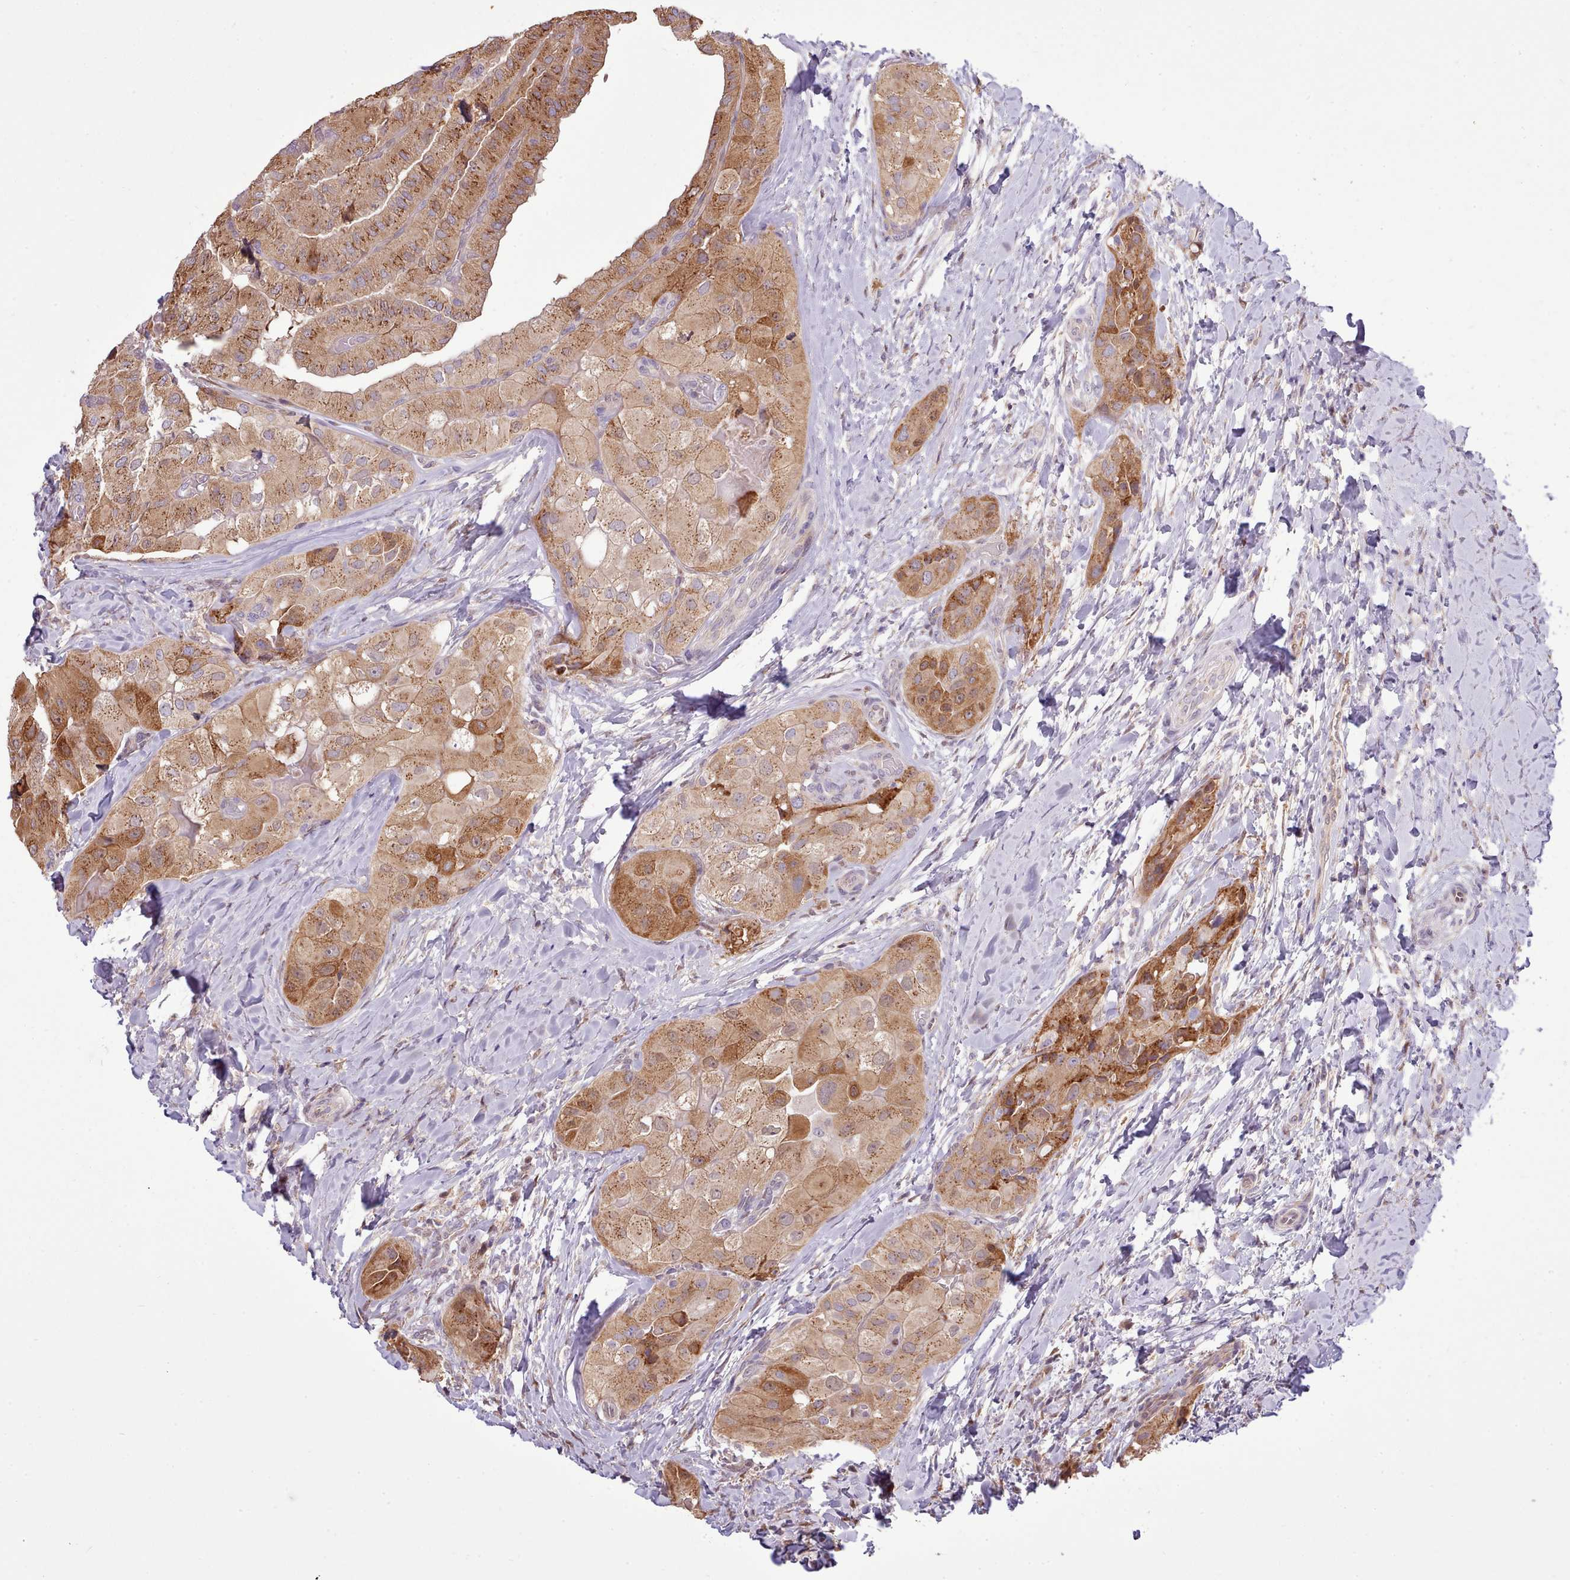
{"staining": {"intensity": "moderate", "quantity": ">75%", "location": "cytoplasmic/membranous"}, "tissue": "thyroid cancer", "cell_type": "Tumor cells", "image_type": "cancer", "snomed": [{"axis": "morphology", "description": "Normal tissue, NOS"}, {"axis": "morphology", "description": "Papillary adenocarcinoma, NOS"}, {"axis": "topography", "description": "Thyroid gland"}], "caption": "Immunohistochemical staining of human thyroid papillary adenocarcinoma exhibits medium levels of moderate cytoplasmic/membranous protein staining in approximately >75% of tumor cells.", "gene": "ARL2BP", "patient": {"sex": "female", "age": 59}}